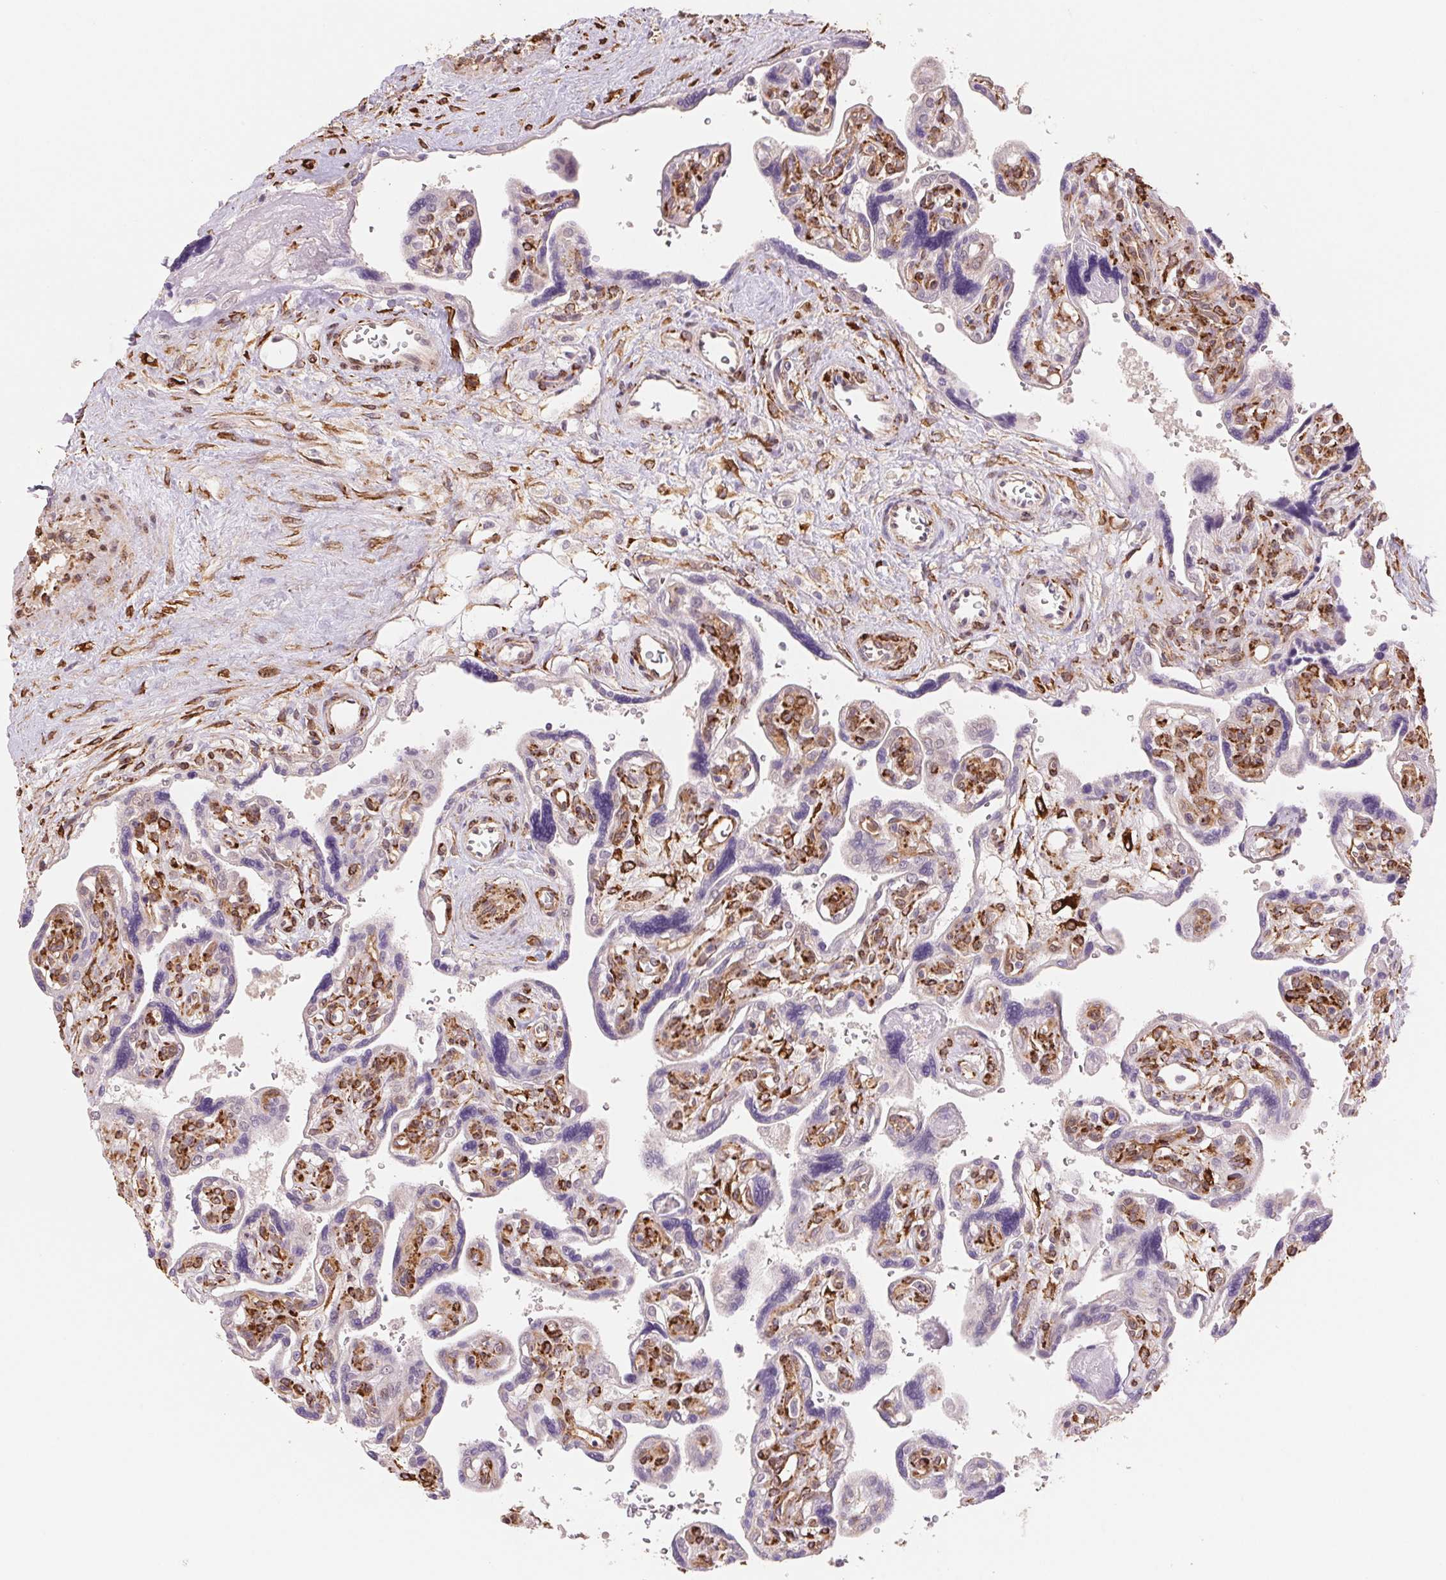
{"staining": {"intensity": "strong", "quantity": "25%-75%", "location": "cytoplasmic/membranous"}, "tissue": "placenta", "cell_type": "Decidual cells", "image_type": "normal", "snomed": [{"axis": "morphology", "description": "Normal tissue, NOS"}, {"axis": "topography", "description": "Placenta"}], "caption": "Decidual cells show strong cytoplasmic/membranous staining in approximately 25%-75% of cells in normal placenta.", "gene": "FKBP10", "patient": {"sex": "female", "age": 39}}